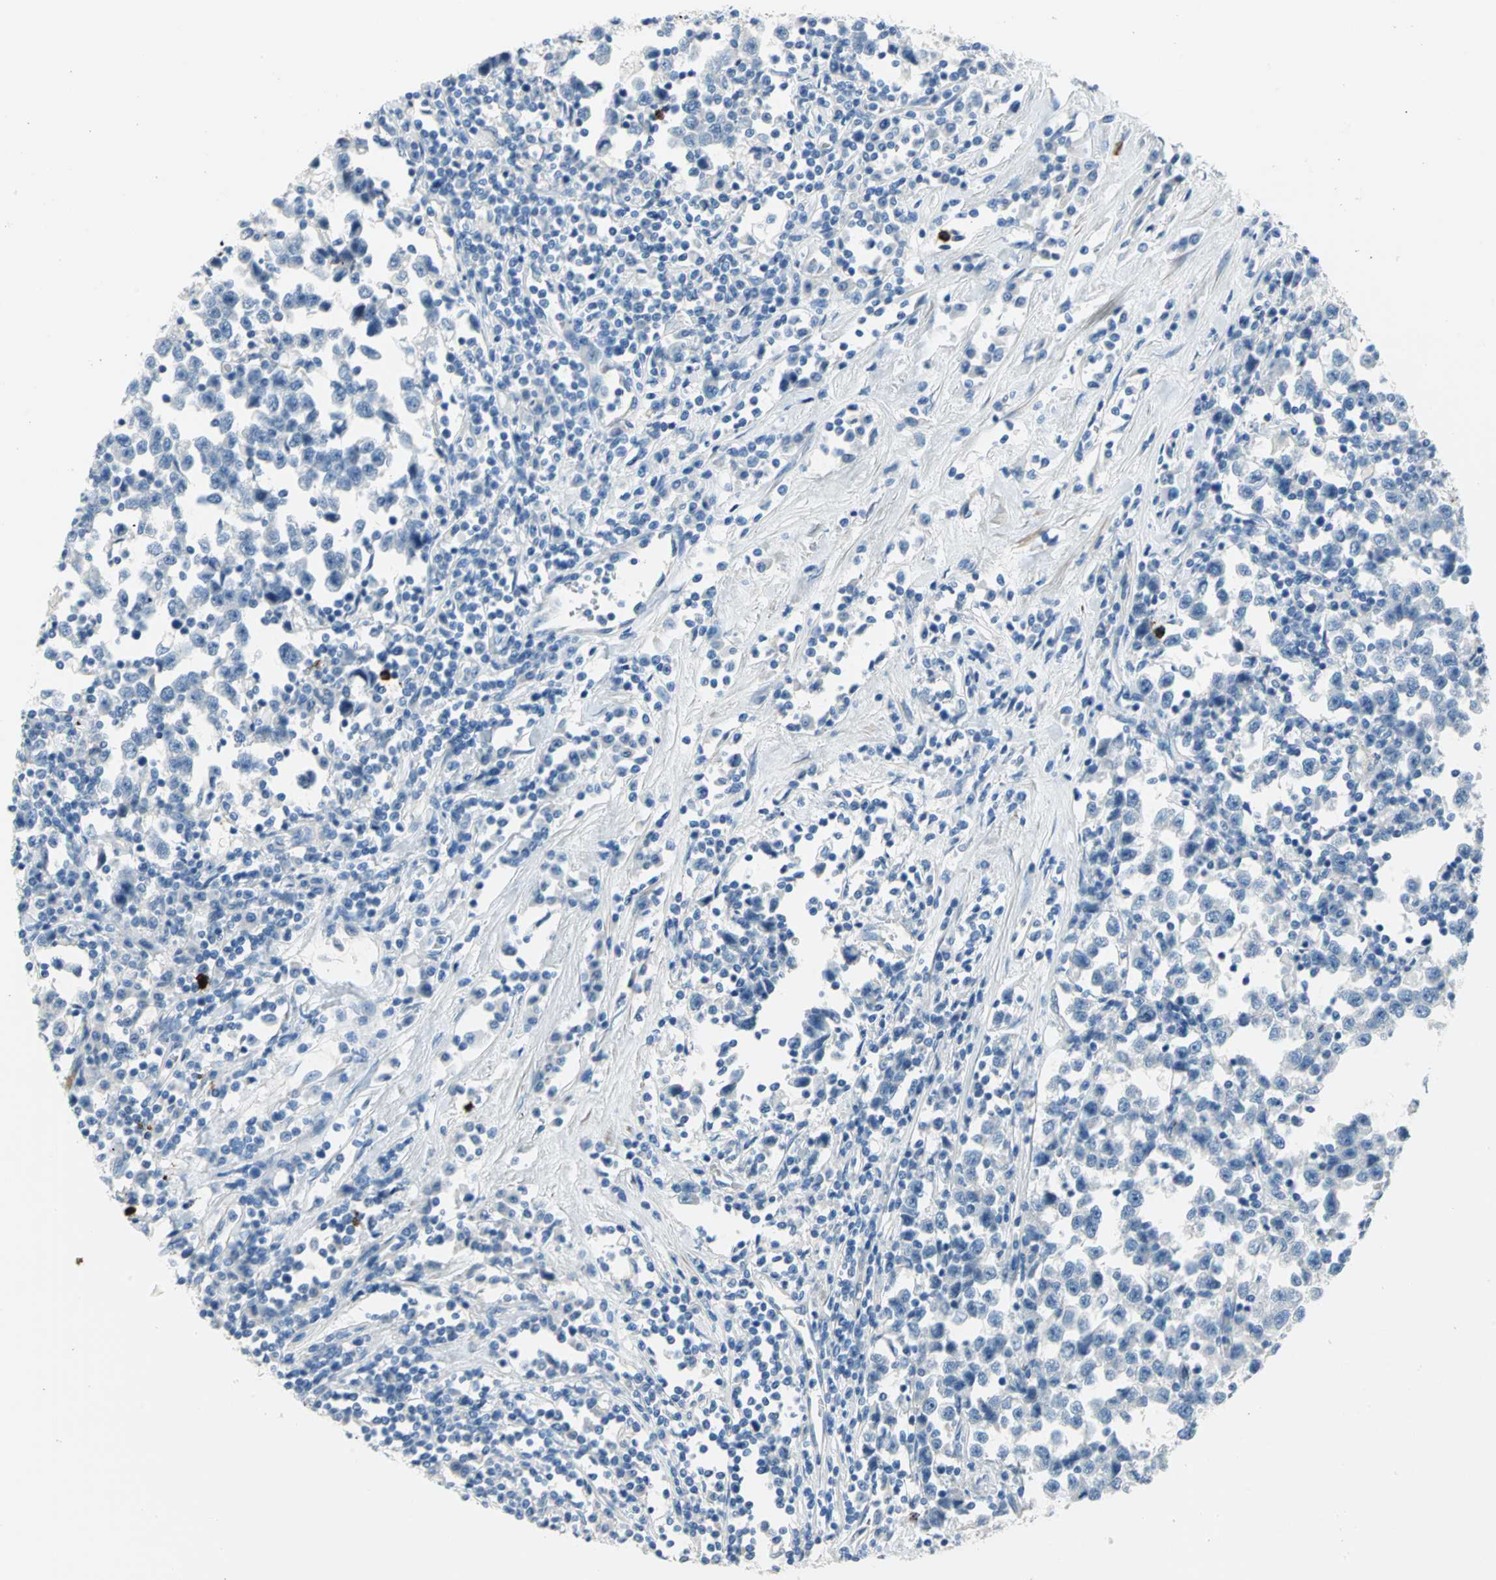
{"staining": {"intensity": "negative", "quantity": "none", "location": "none"}, "tissue": "testis cancer", "cell_type": "Tumor cells", "image_type": "cancer", "snomed": [{"axis": "morphology", "description": "Seminoma, NOS"}, {"axis": "topography", "description": "Testis"}], "caption": "Immunohistochemistry (IHC) photomicrograph of neoplastic tissue: testis seminoma stained with DAB (3,3'-diaminobenzidine) shows no significant protein staining in tumor cells.", "gene": "ALOX15", "patient": {"sex": "male", "age": 43}}